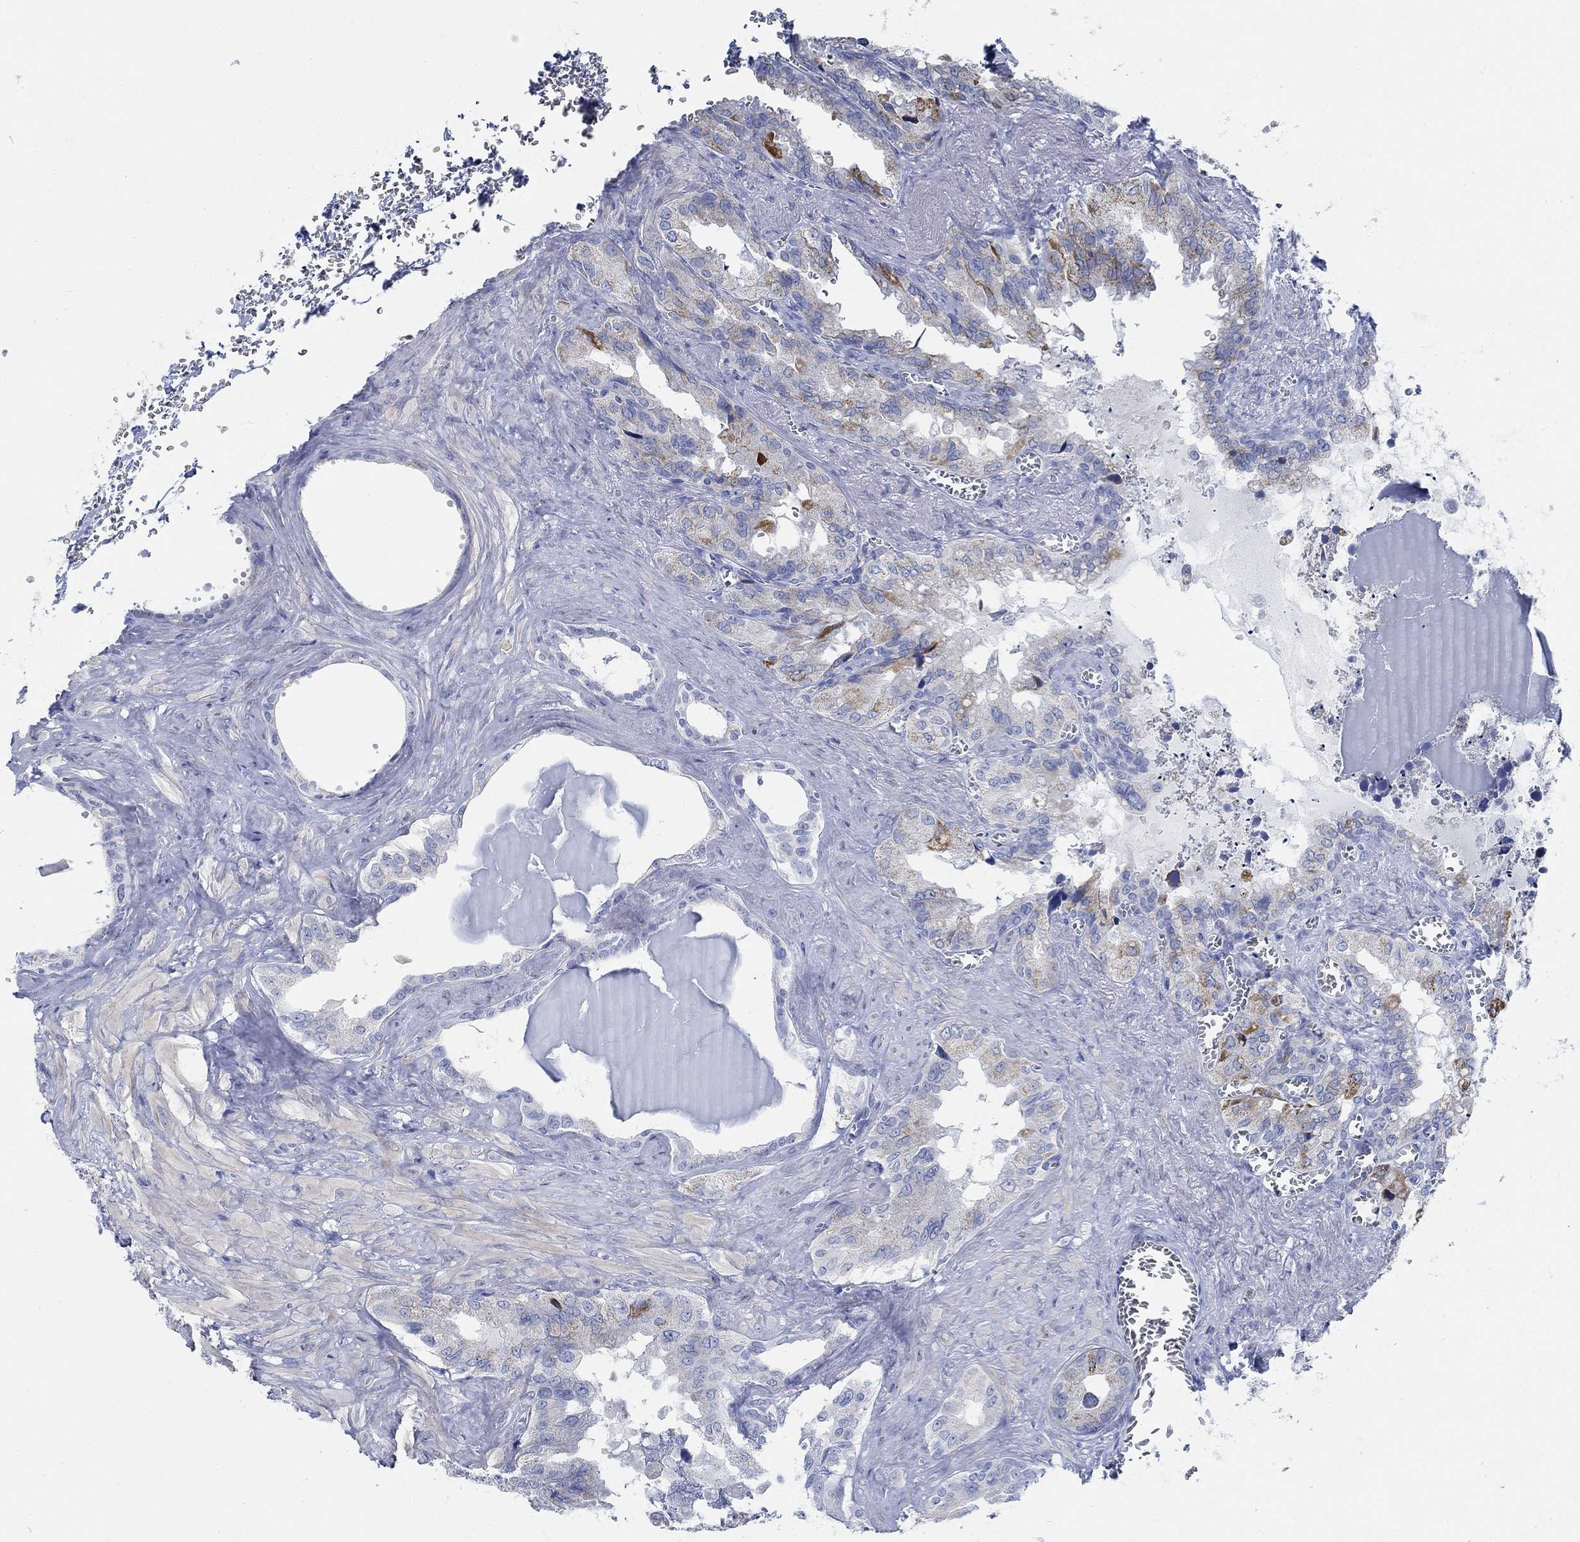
{"staining": {"intensity": "moderate", "quantity": "<25%", "location": "cytoplasmic/membranous"}, "tissue": "seminal vesicle", "cell_type": "Glandular cells", "image_type": "normal", "snomed": [{"axis": "morphology", "description": "Normal tissue, NOS"}, {"axis": "topography", "description": "Seminal veicle"}], "caption": "Seminal vesicle was stained to show a protein in brown. There is low levels of moderate cytoplasmic/membranous positivity in approximately <25% of glandular cells. (IHC, brightfield microscopy, high magnification).", "gene": "RBM20", "patient": {"sex": "male", "age": 72}}